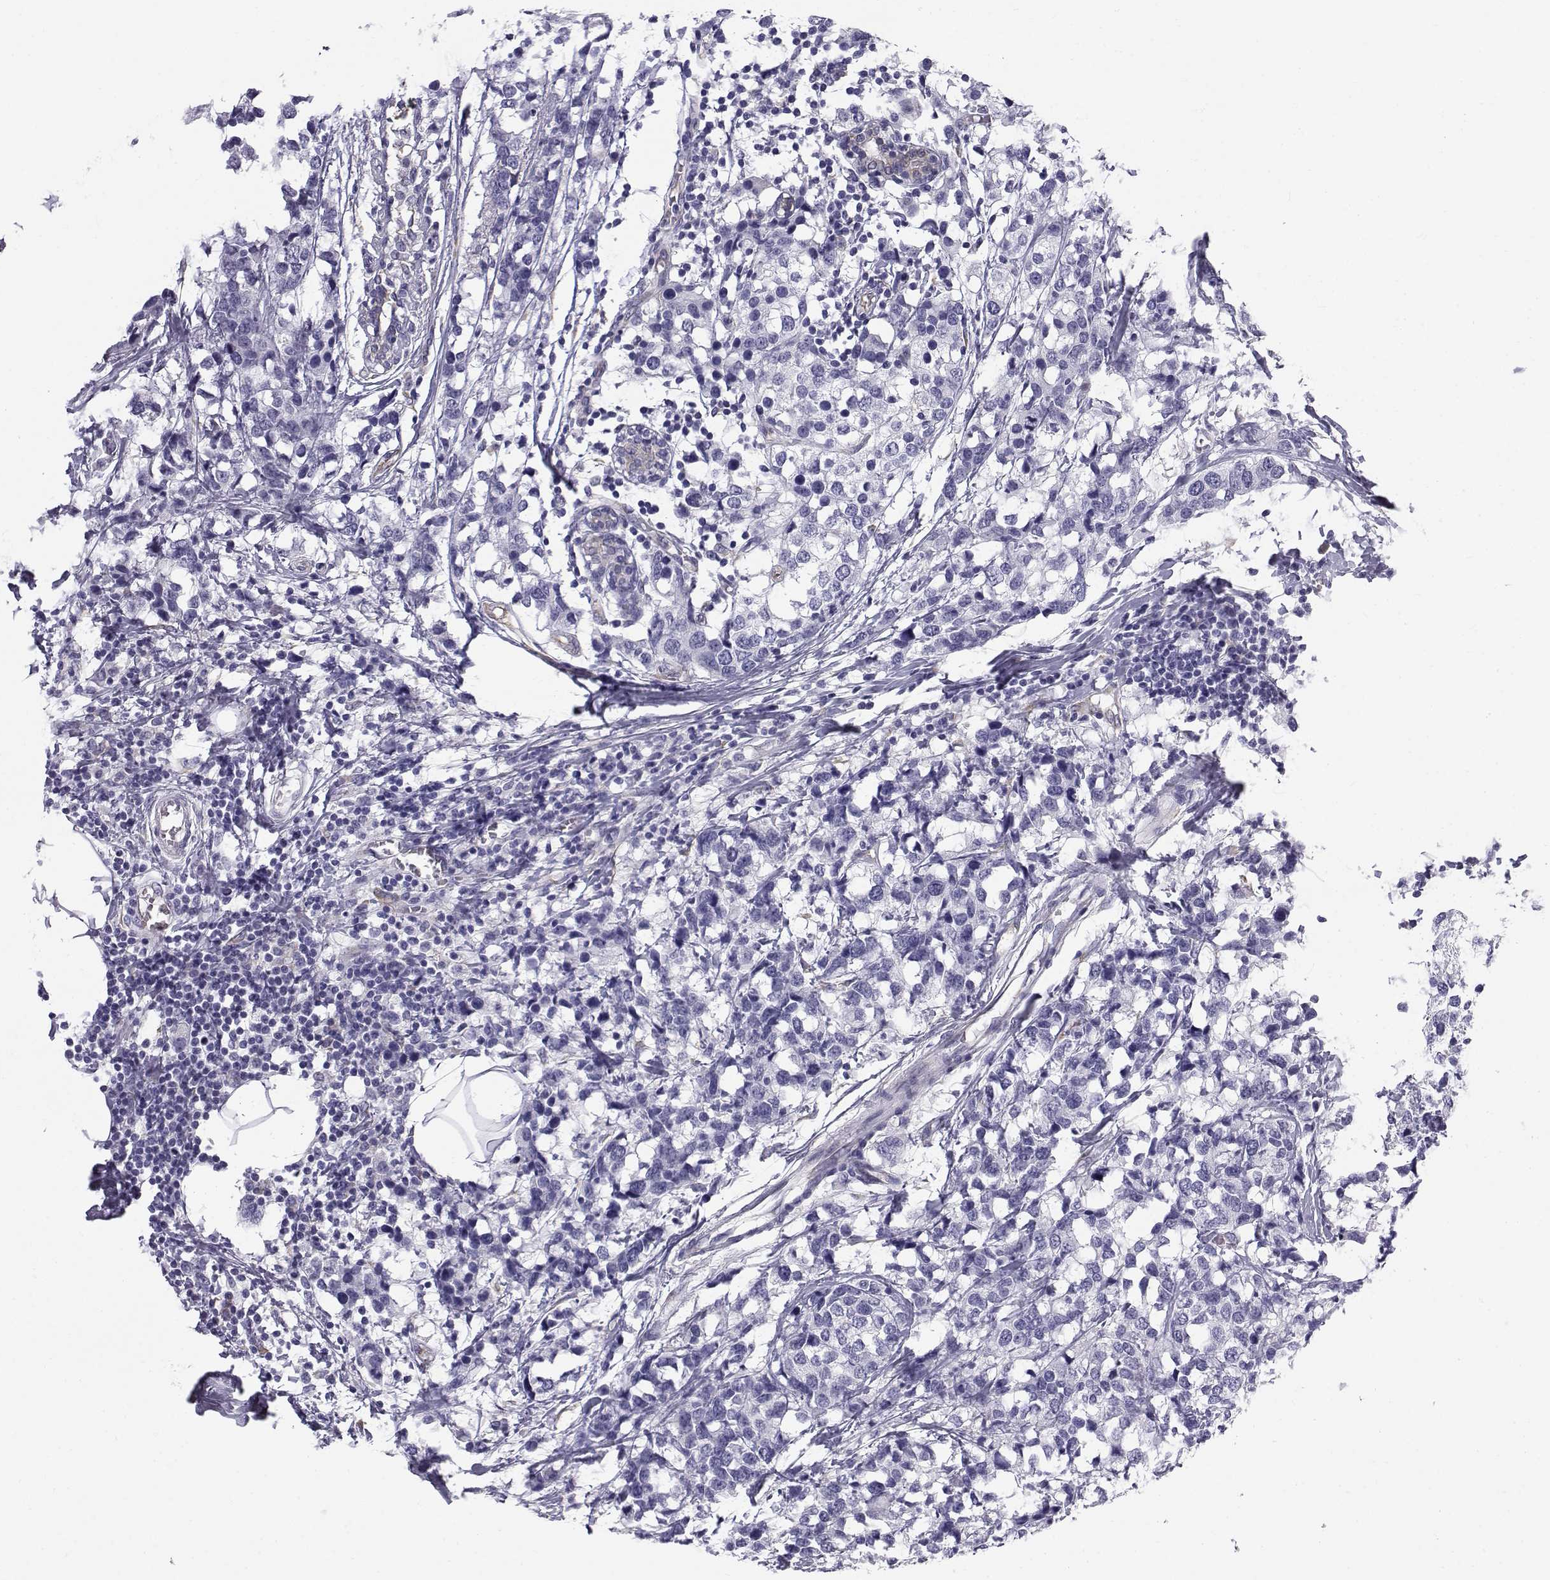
{"staining": {"intensity": "negative", "quantity": "none", "location": "none"}, "tissue": "breast cancer", "cell_type": "Tumor cells", "image_type": "cancer", "snomed": [{"axis": "morphology", "description": "Lobular carcinoma"}, {"axis": "topography", "description": "Breast"}], "caption": "This is a histopathology image of IHC staining of lobular carcinoma (breast), which shows no staining in tumor cells.", "gene": "RNASE12", "patient": {"sex": "female", "age": 59}}